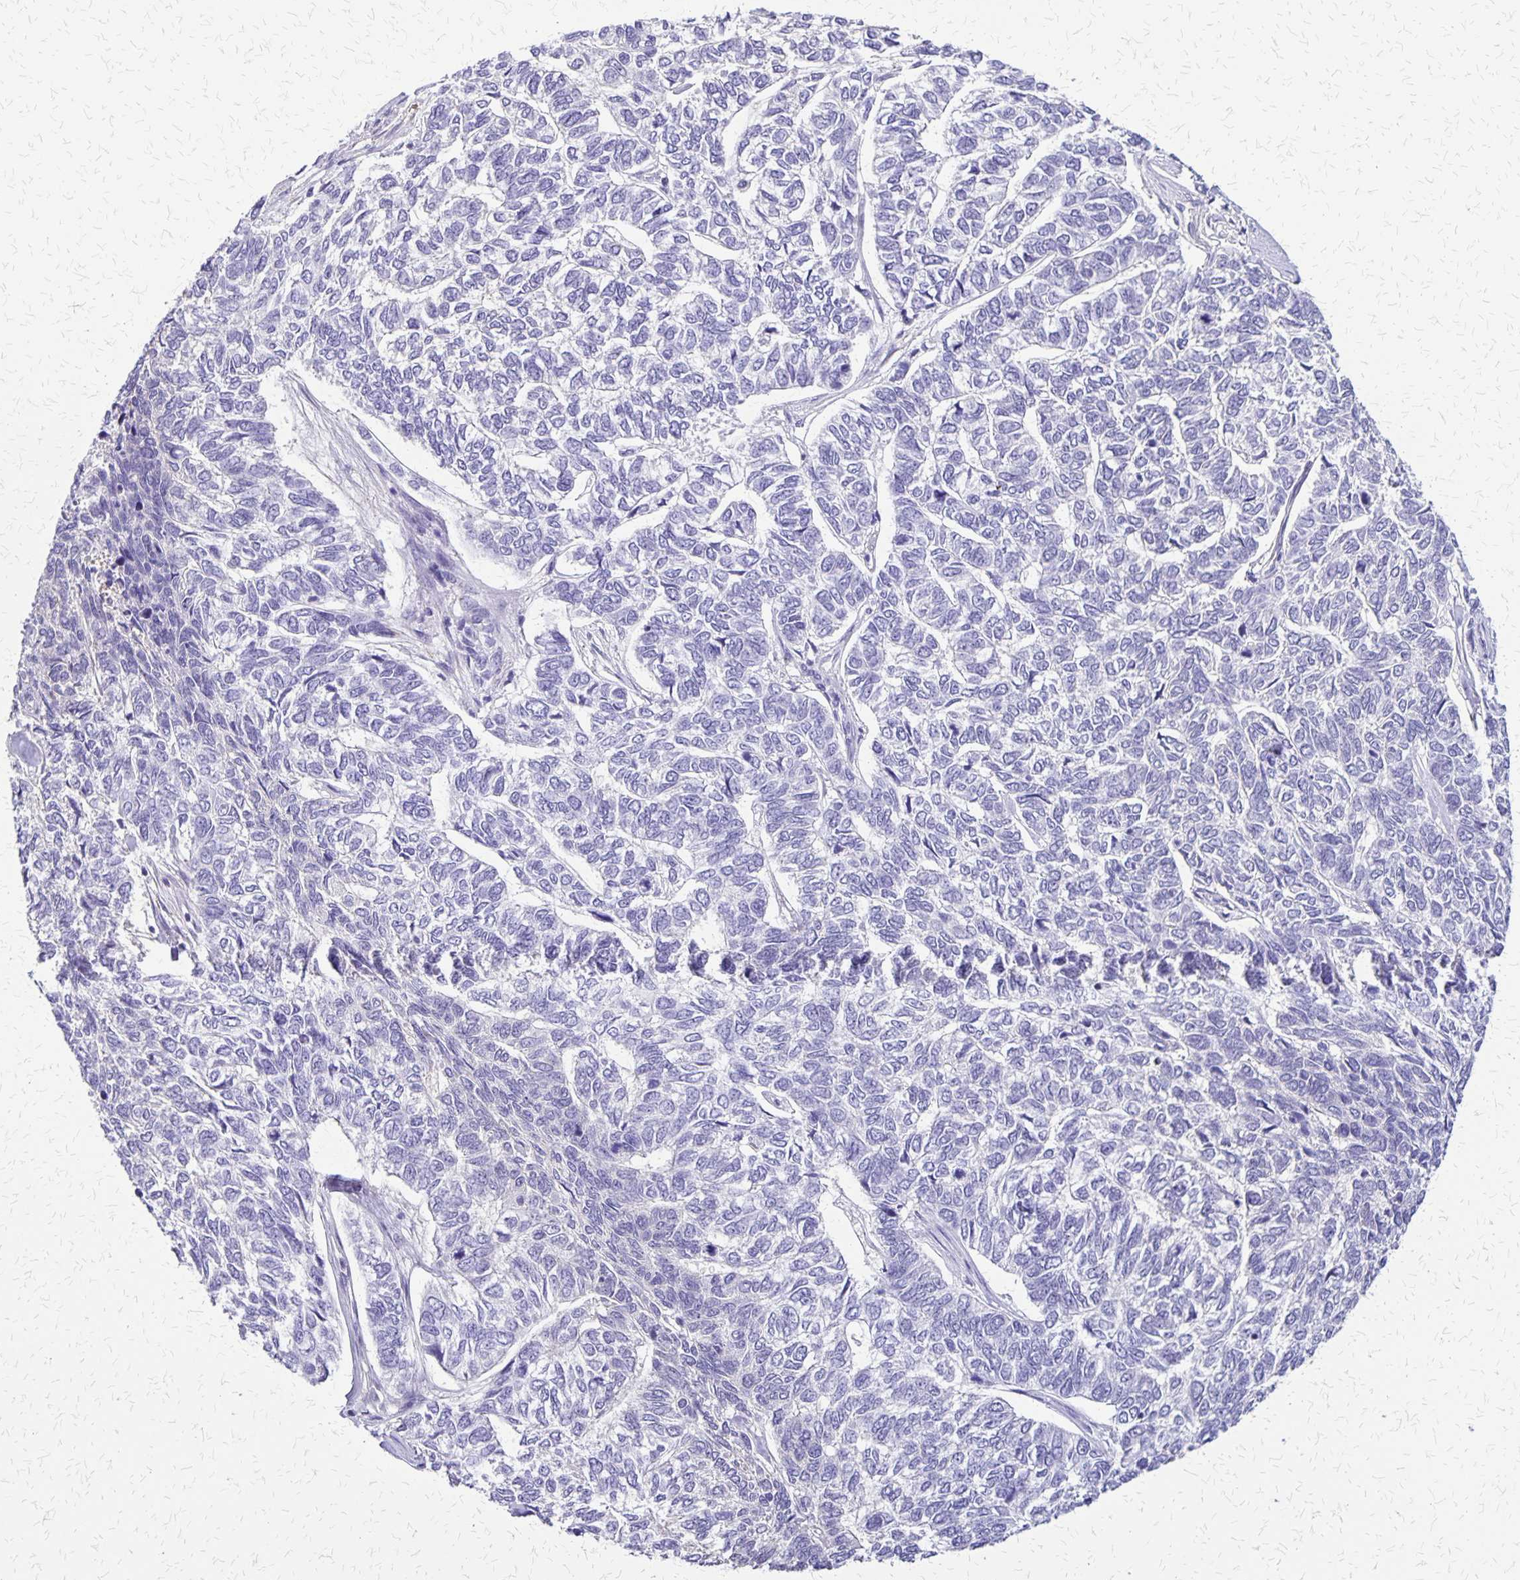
{"staining": {"intensity": "negative", "quantity": "none", "location": "none"}, "tissue": "skin cancer", "cell_type": "Tumor cells", "image_type": "cancer", "snomed": [{"axis": "morphology", "description": "Basal cell carcinoma"}, {"axis": "topography", "description": "Skin"}], "caption": "IHC of human skin basal cell carcinoma displays no expression in tumor cells.", "gene": "SI", "patient": {"sex": "female", "age": 65}}